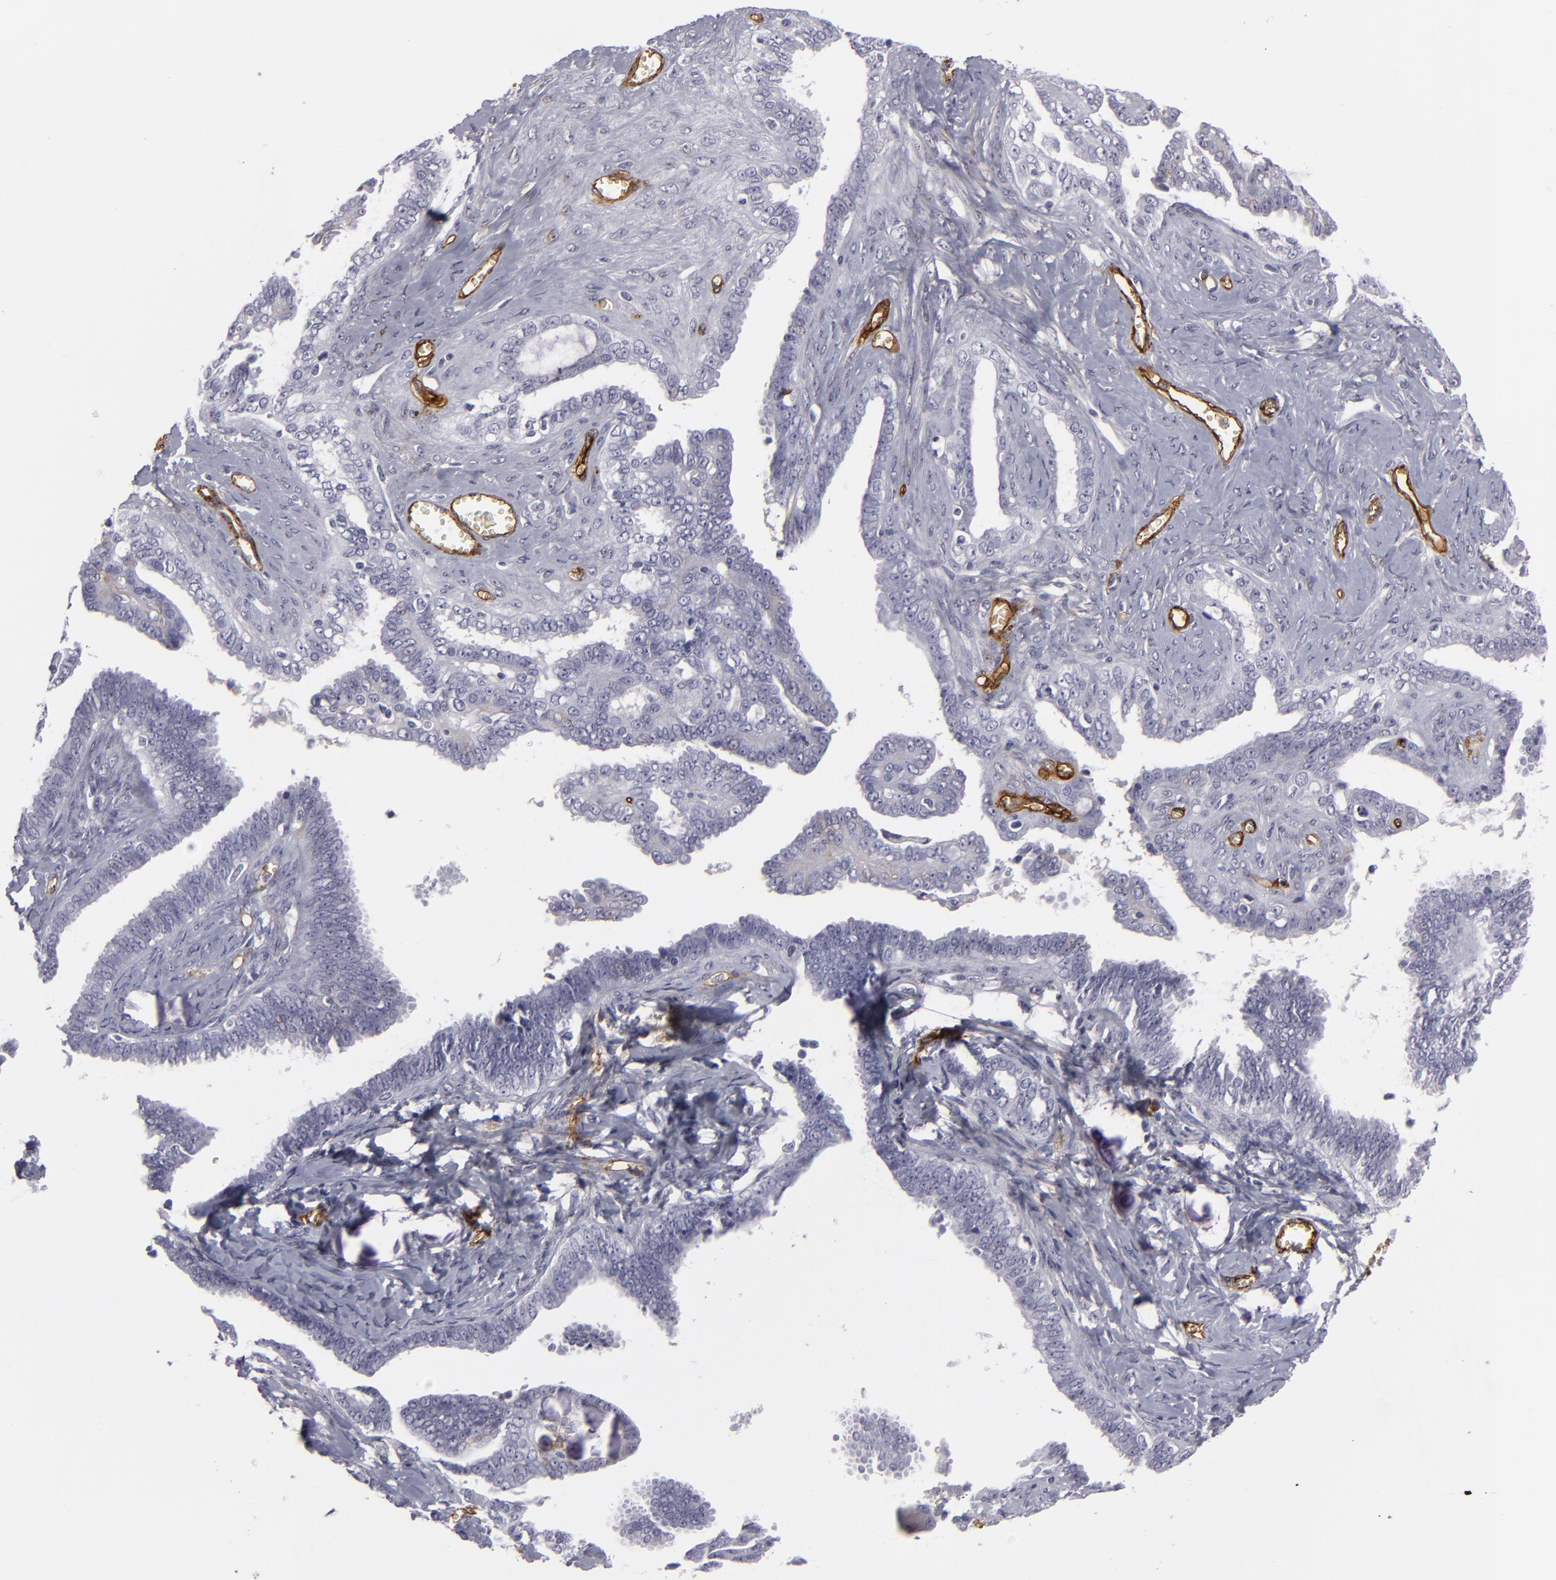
{"staining": {"intensity": "negative", "quantity": "none", "location": "none"}, "tissue": "ovarian cancer", "cell_type": "Tumor cells", "image_type": "cancer", "snomed": [{"axis": "morphology", "description": "Cystadenocarcinoma, serous, NOS"}, {"axis": "topography", "description": "Ovary"}], "caption": "This is a histopathology image of immunohistochemistry (IHC) staining of serous cystadenocarcinoma (ovarian), which shows no staining in tumor cells.", "gene": "MCAM", "patient": {"sex": "female", "age": 71}}